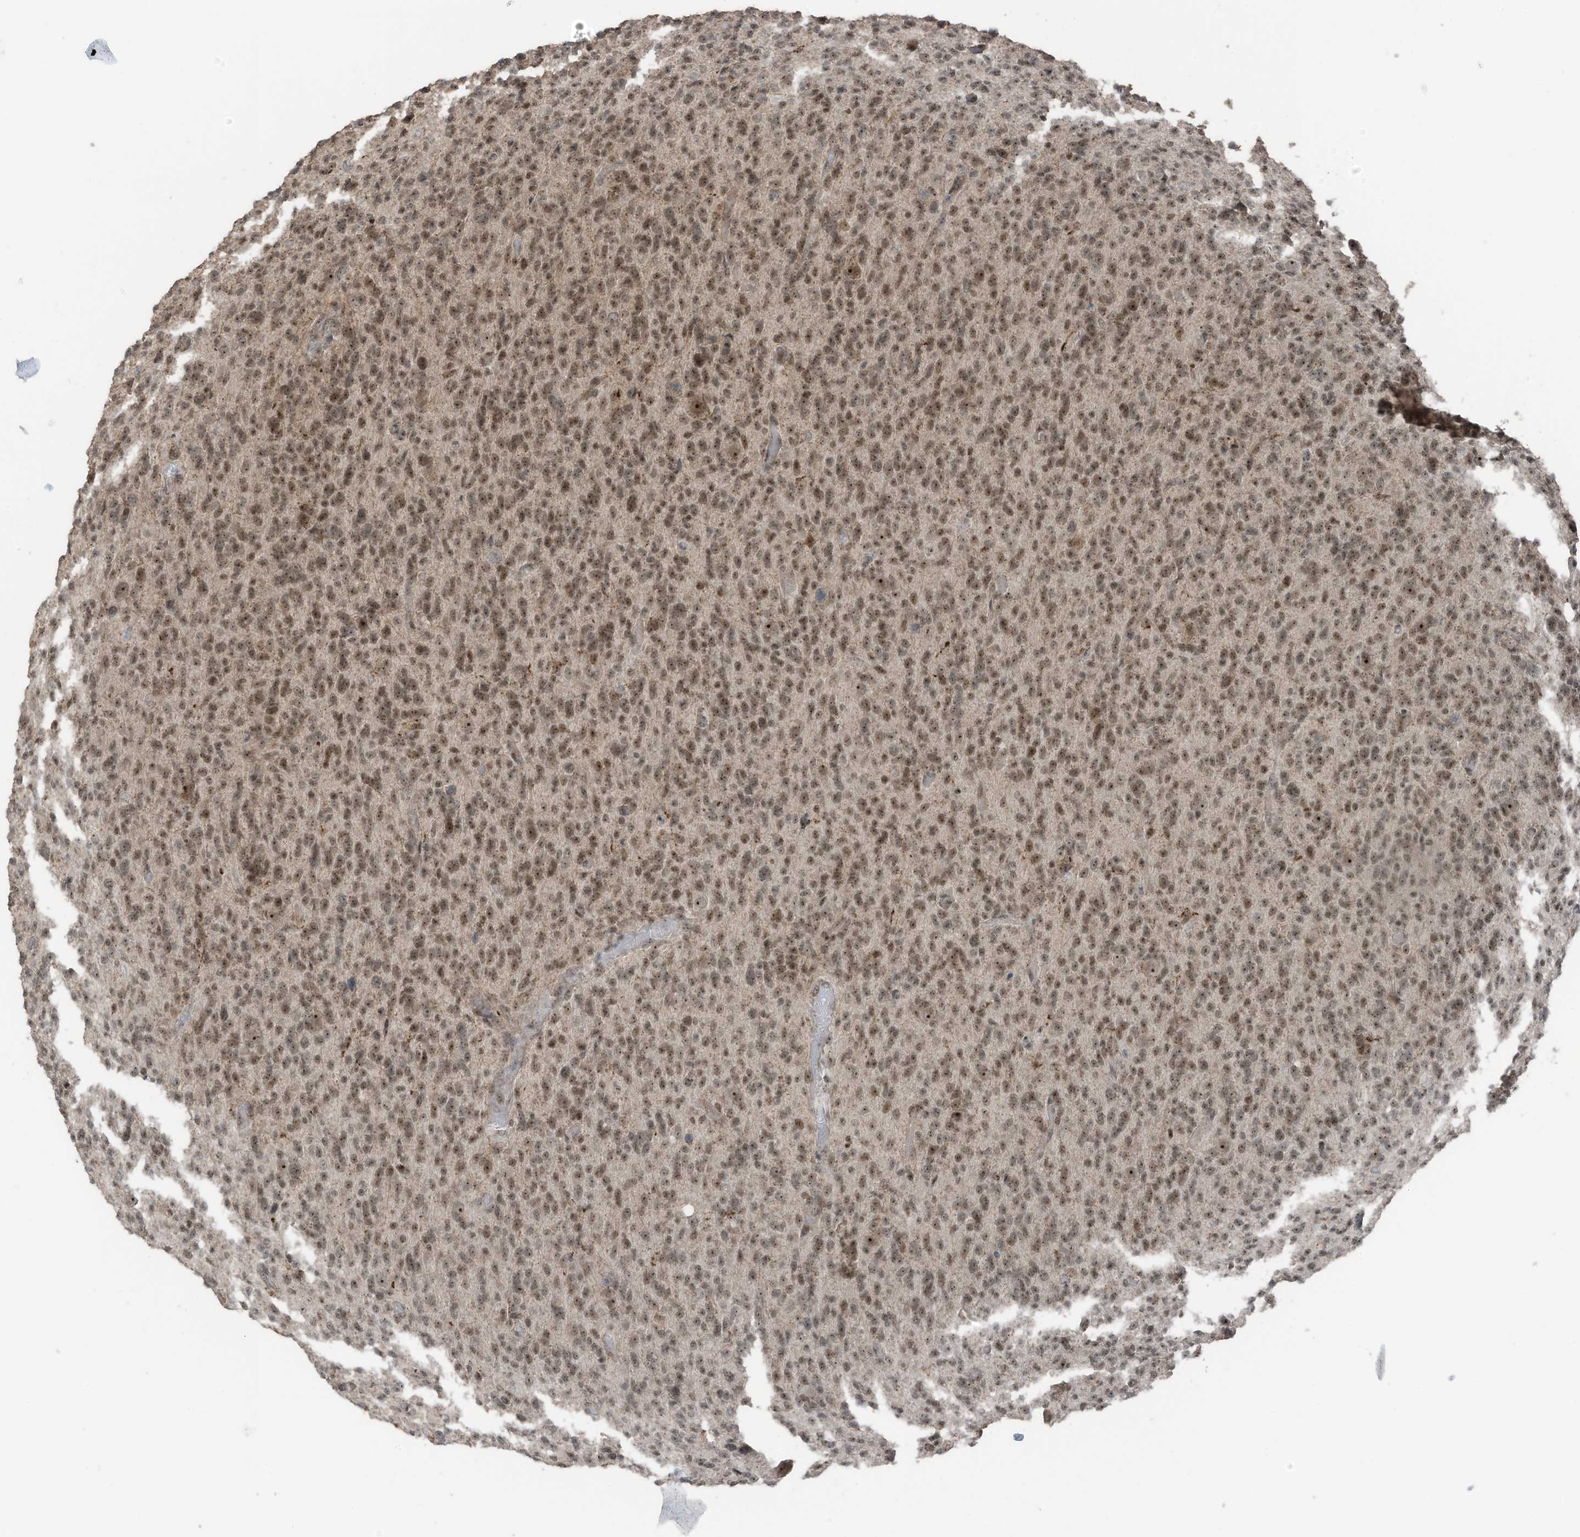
{"staining": {"intensity": "moderate", "quantity": "25%-75%", "location": "nuclear"}, "tissue": "glioma", "cell_type": "Tumor cells", "image_type": "cancer", "snomed": [{"axis": "morphology", "description": "Glioma, malignant, High grade"}, {"axis": "topography", "description": "Brain"}], "caption": "Malignant glioma (high-grade) stained with a protein marker demonstrates moderate staining in tumor cells.", "gene": "UTP3", "patient": {"sex": "female", "age": 57}}